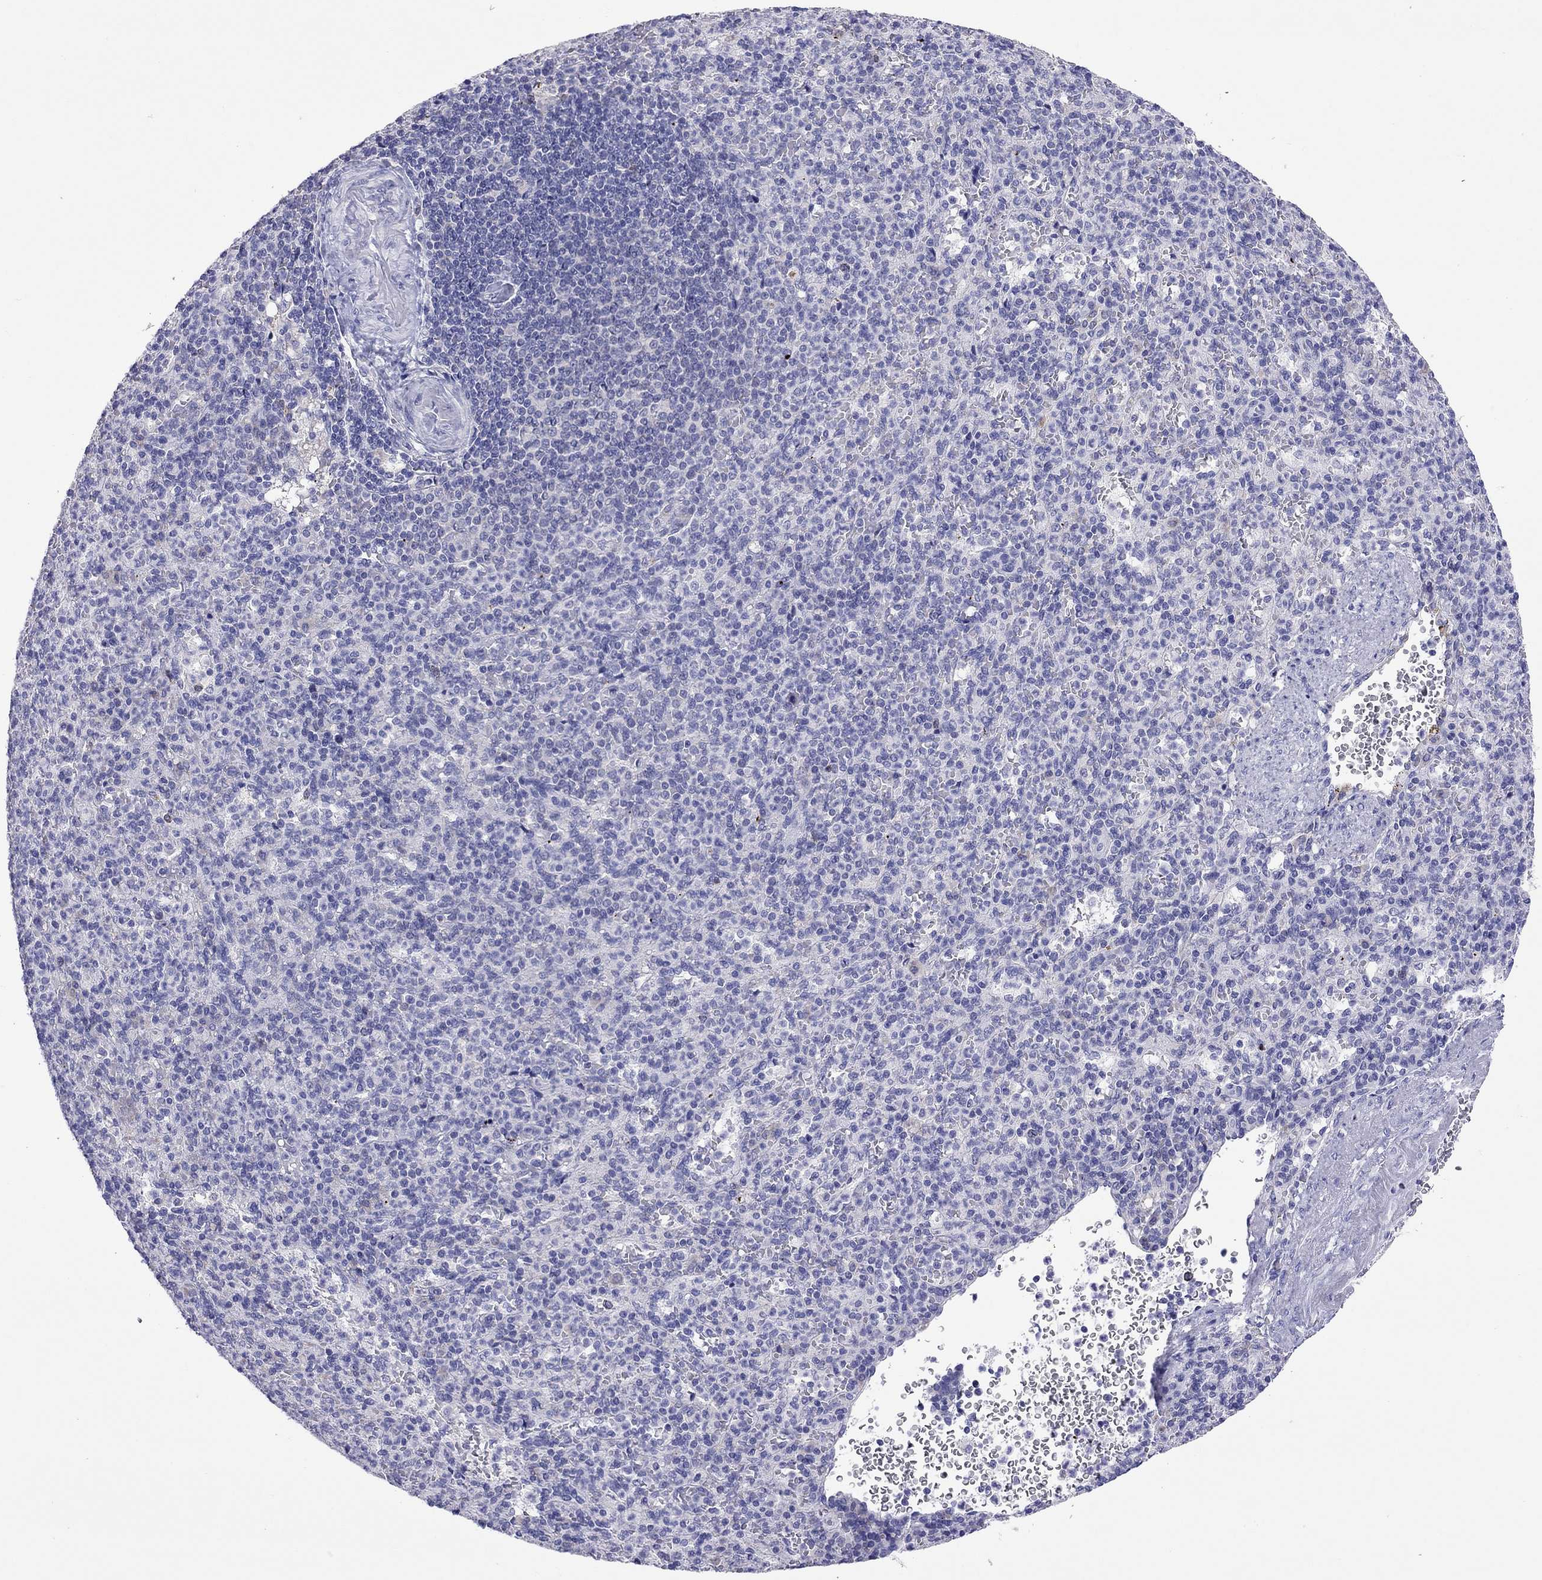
{"staining": {"intensity": "negative", "quantity": "none", "location": "none"}, "tissue": "spleen", "cell_type": "Cells in red pulp", "image_type": "normal", "snomed": [{"axis": "morphology", "description": "Normal tissue, NOS"}, {"axis": "topography", "description": "Spleen"}], "caption": "This is an immunohistochemistry (IHC) micrograph of normal spleen. There is no staining in cells in red pulp.", "gene": "COL9A1", "patient": {"sex": "female", "age": 74}}